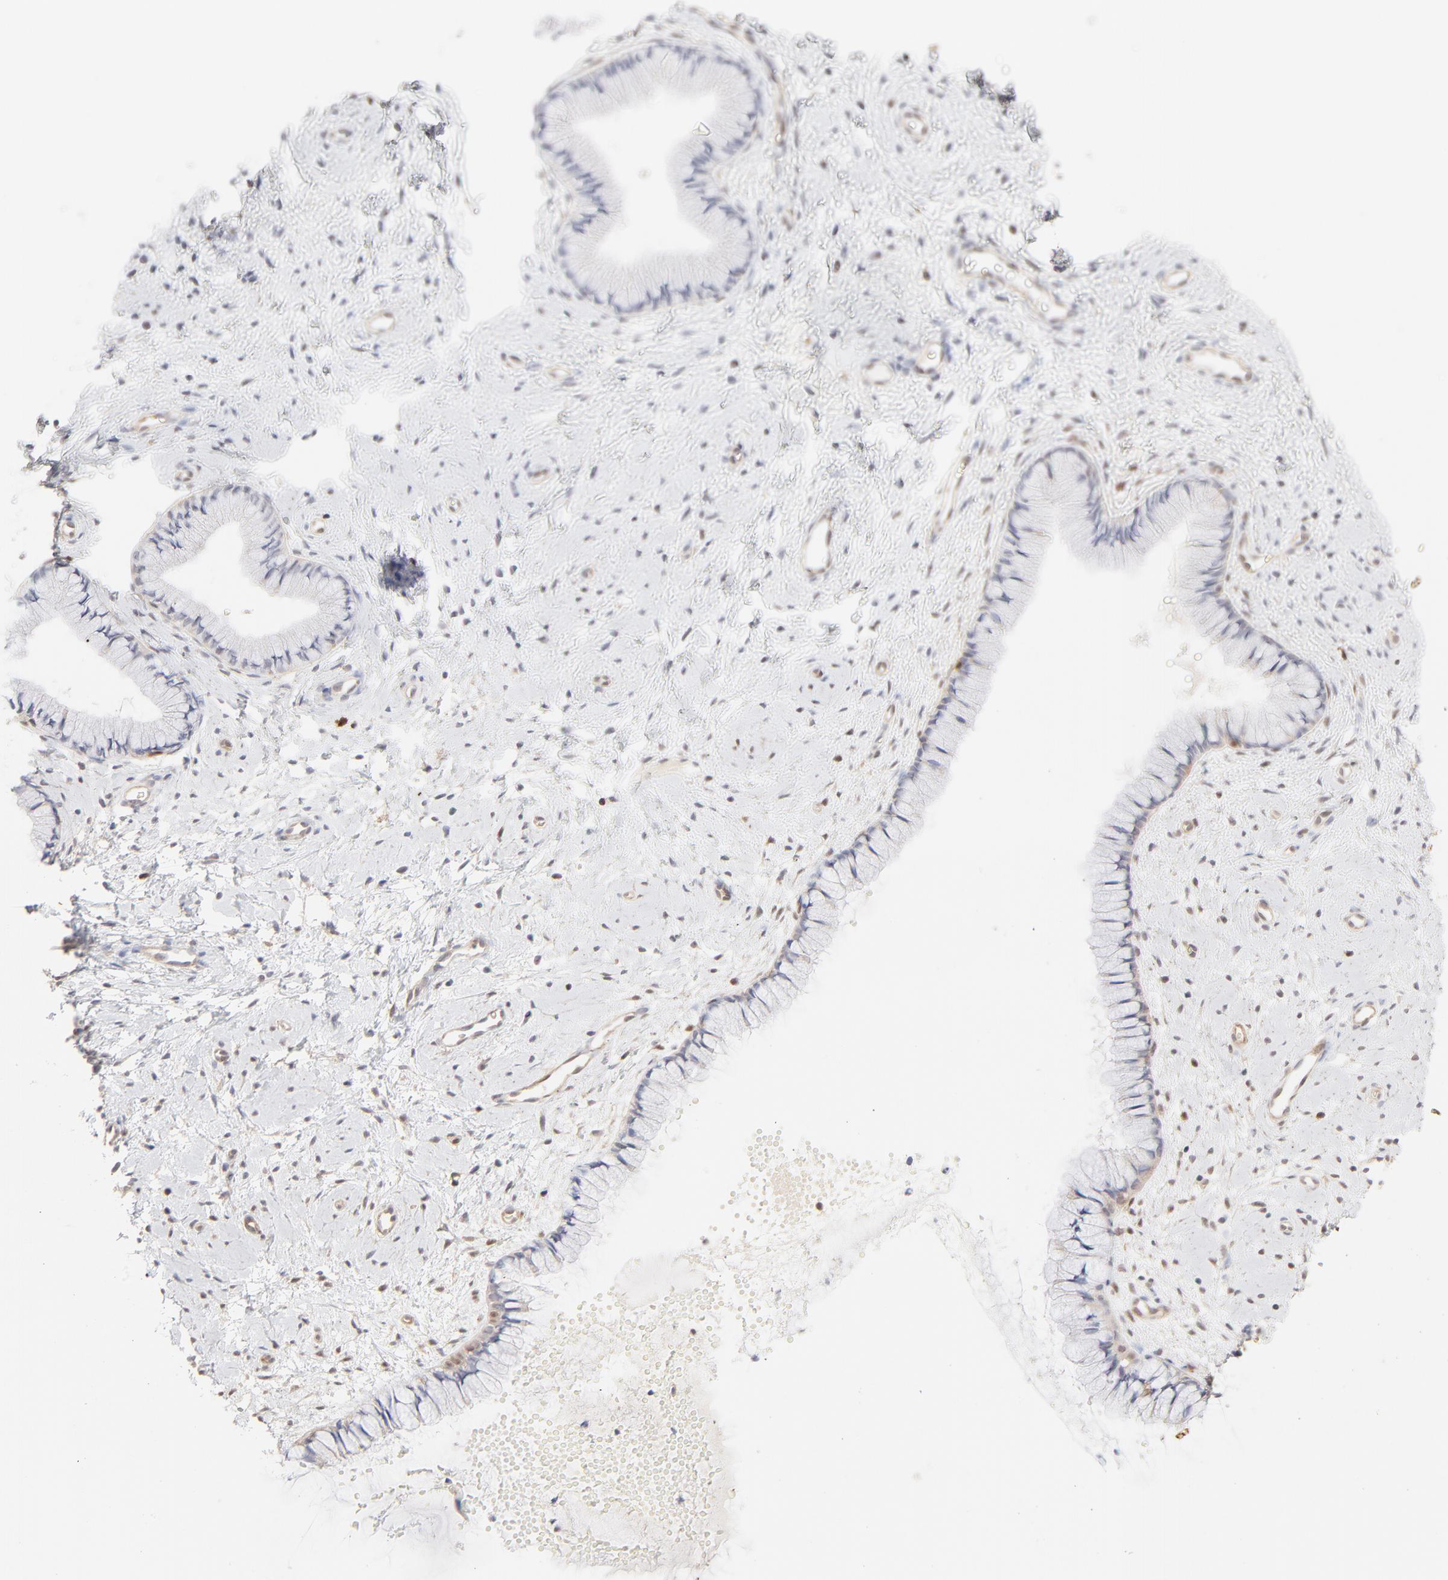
{"staining": {"intensity": "negative", "quantity": "none", "location": "none"}, "tissue": "cervix", "cell_type": "Glandular cells", "image_type": "normal", "snomed": [{"axis": "morphology", "description": "Normal tissue, NOS"}, {"axis": "topography", "description": "Cervix"}], "caption": "Glandular cells show no significant protein staining in normal cervix. (Immunohistochemistry, brightfield microscopy, high magnification).", "gene": "CDK6", "patient": {"sex": "female", "age": 46}}